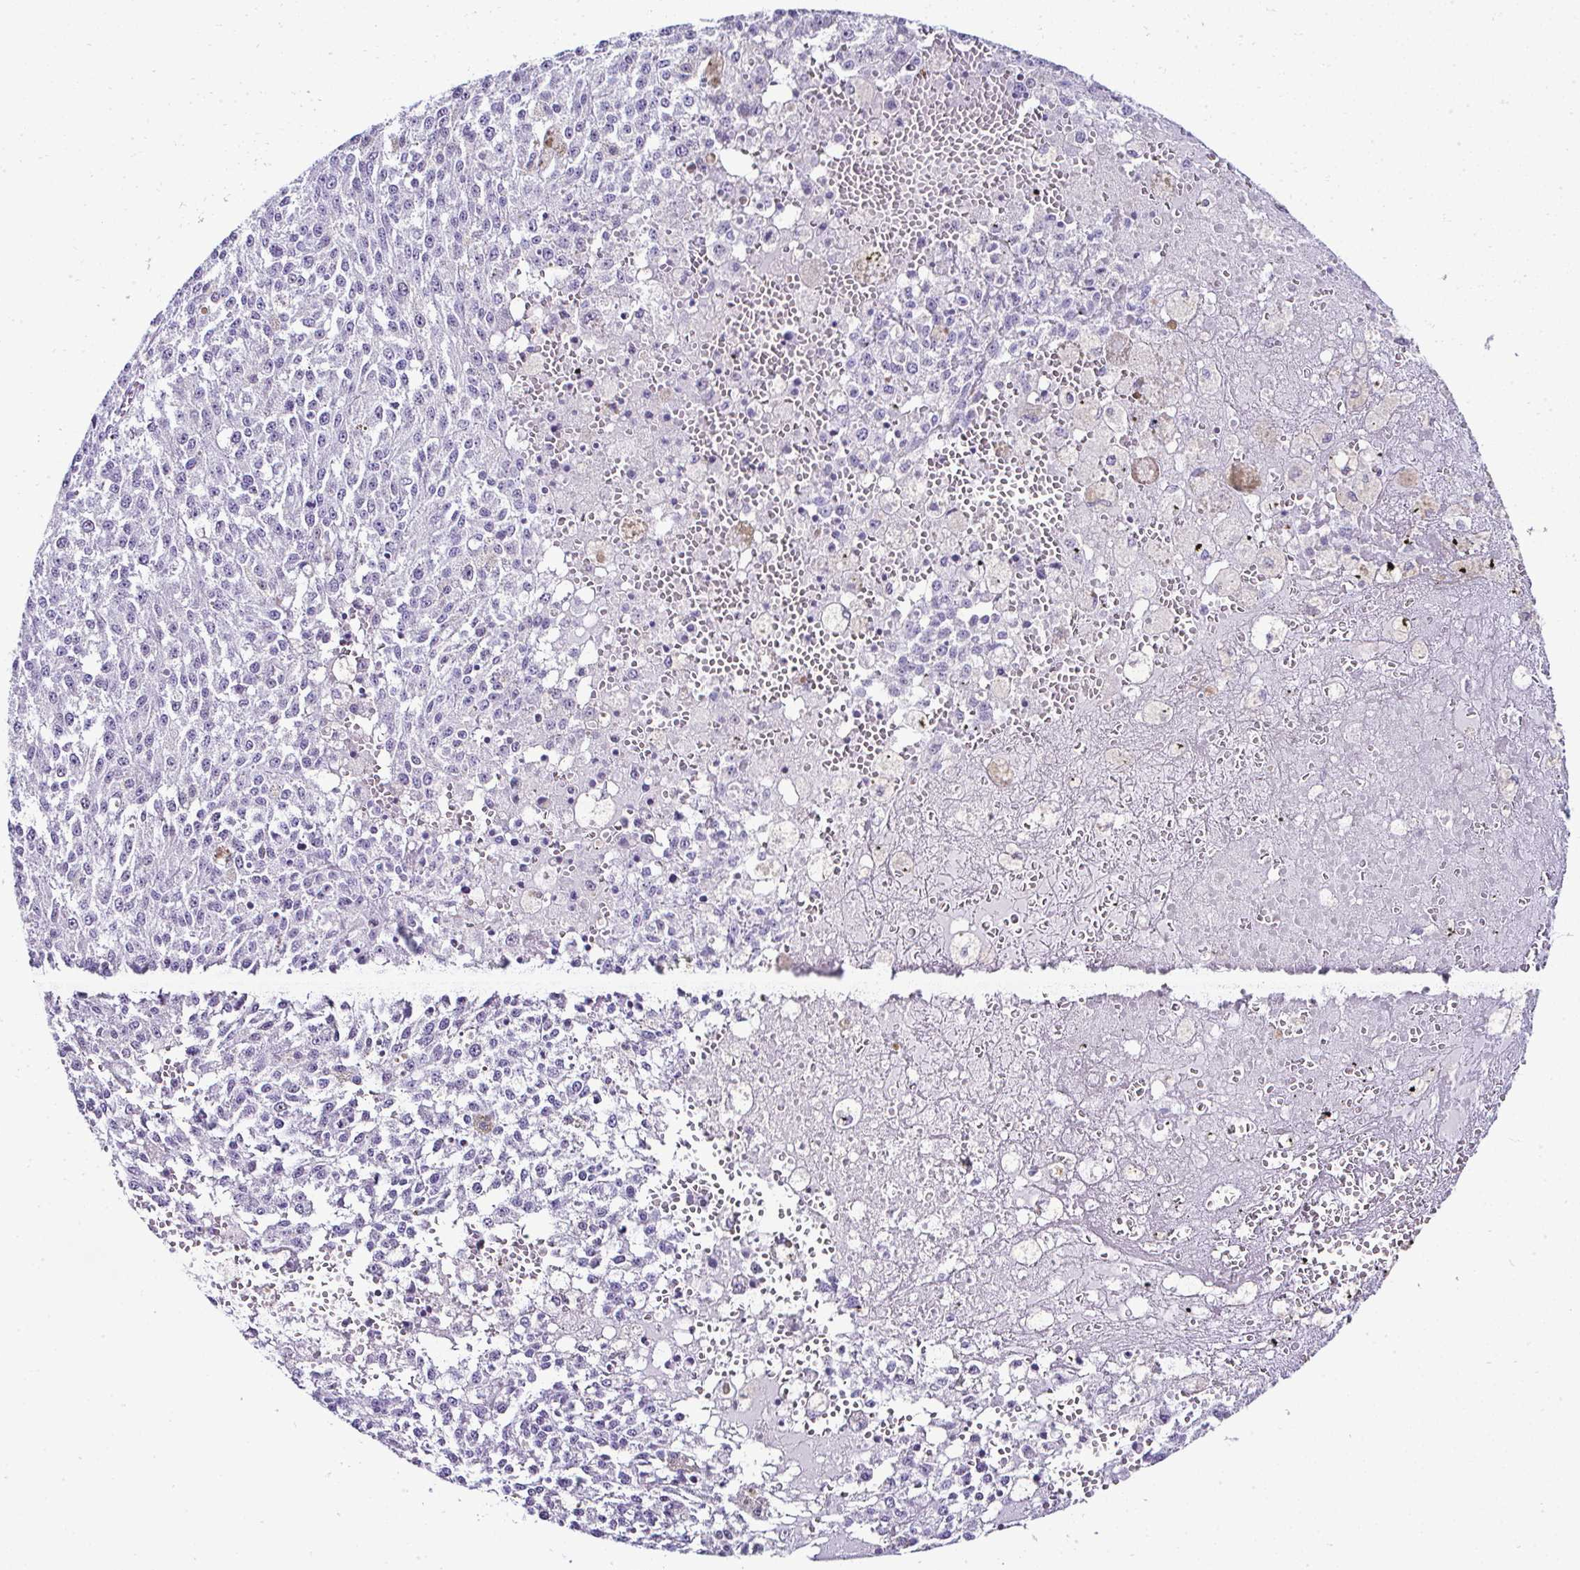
{"staining": {"intensity": "negative", "quantity": "none", "location": "none"}, "tissue": "melanoma", "cell_type": "Tumor cells", "image_type": "cancer", "snomed": [{"axis": "morphology", "description": "Malignant melanoma, Metastatic site"}, {"axis": "topography", "description": "Lymph node"}], "caption": "DAB (3,3'-diaminobenzidine) immunohistochemical staining of human malignant melanoma (metastatic site) shows no significant expression in tumor cells.", "gene": "RNF183", "patient": {"sex": "female", "age": 64}}